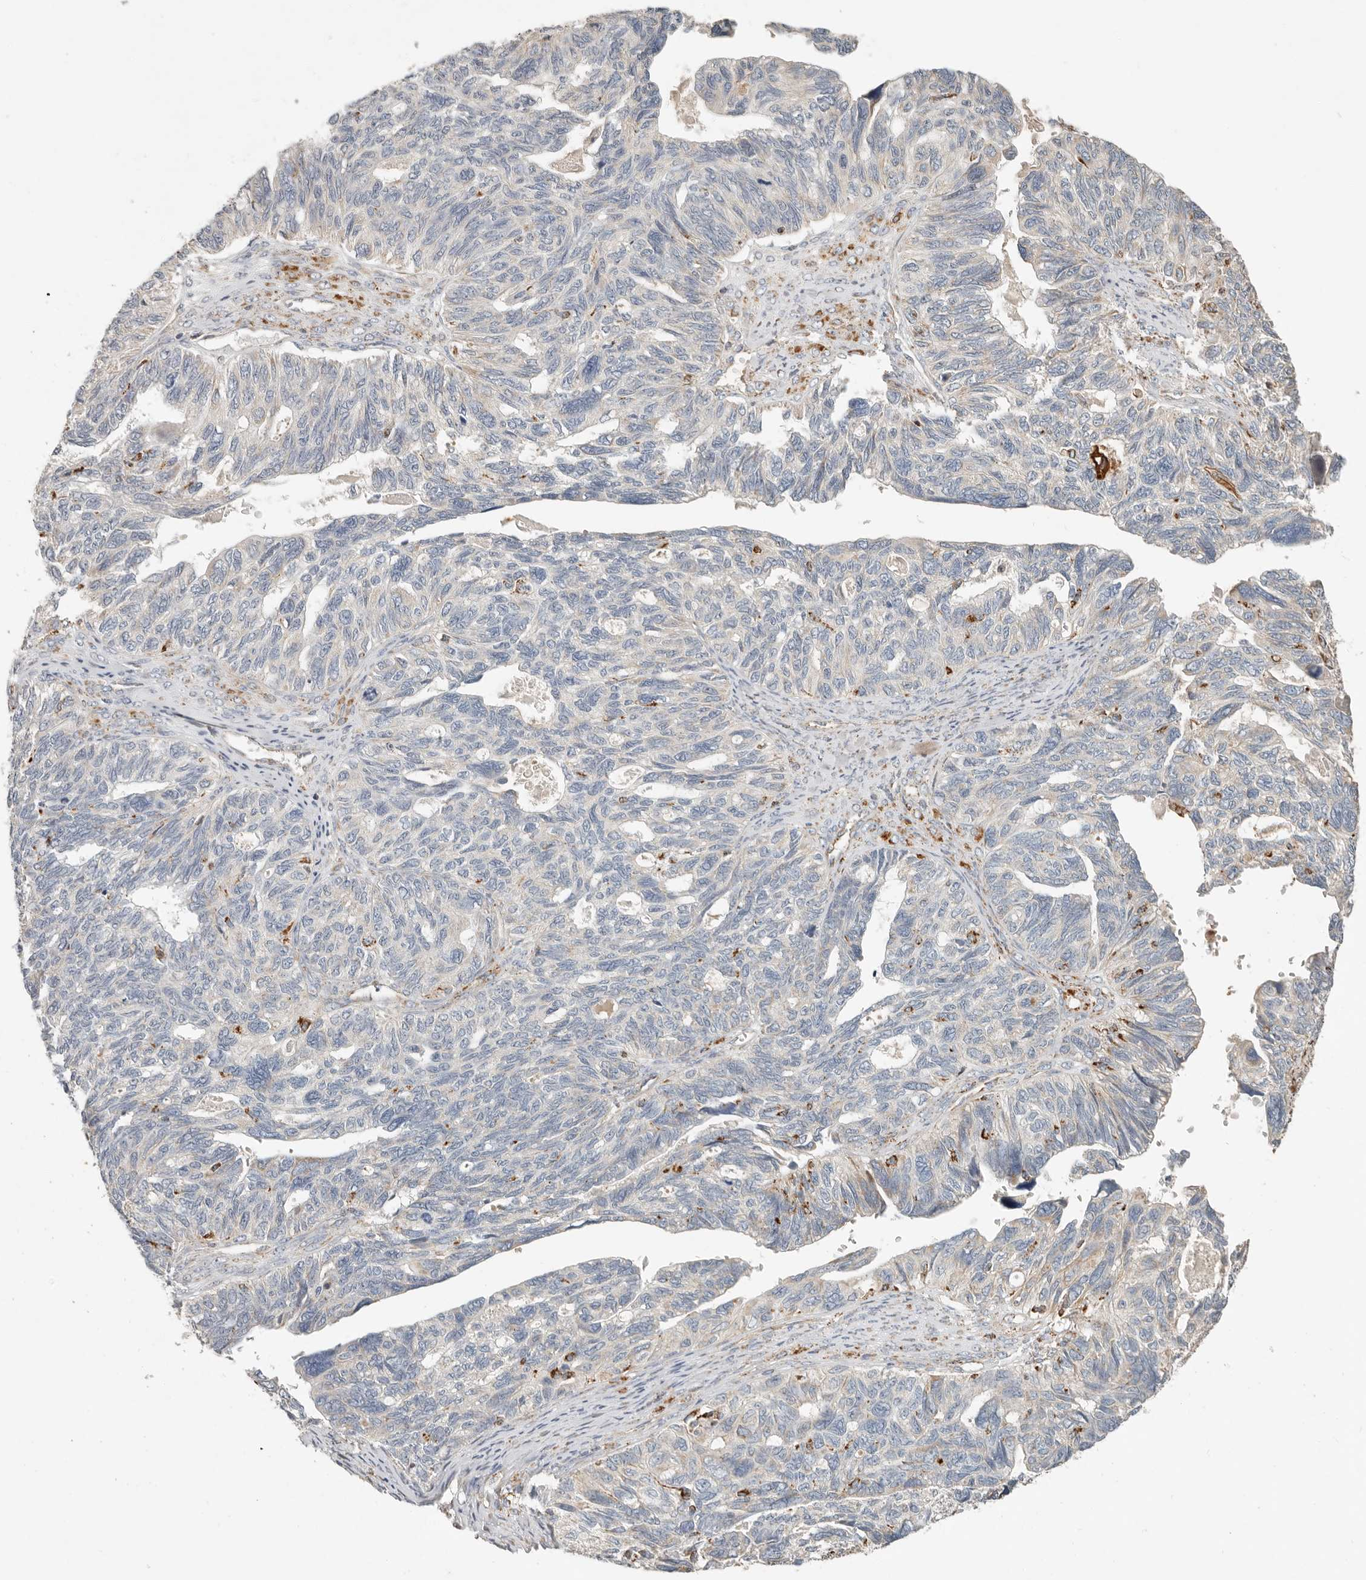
{"staining": {"intensity": "negative", "quantity": "none", "location": "none"}, "tissue": "ovarian cancer", "cell_type": "Tumor cells", "image_type": "cancer", "snomed": [{"axis": "morphology", "description": "Cystadenocarcinoma, serous, NOS"}, {"axis": "topography", "description": "Ovary"}], "caption": "Human ovarian cancer stained for a protein using IHC reveals no positivity in tumor cells.", "gene": "ARHGEF10L", "patient": {"sex": "female", "age": 79}}